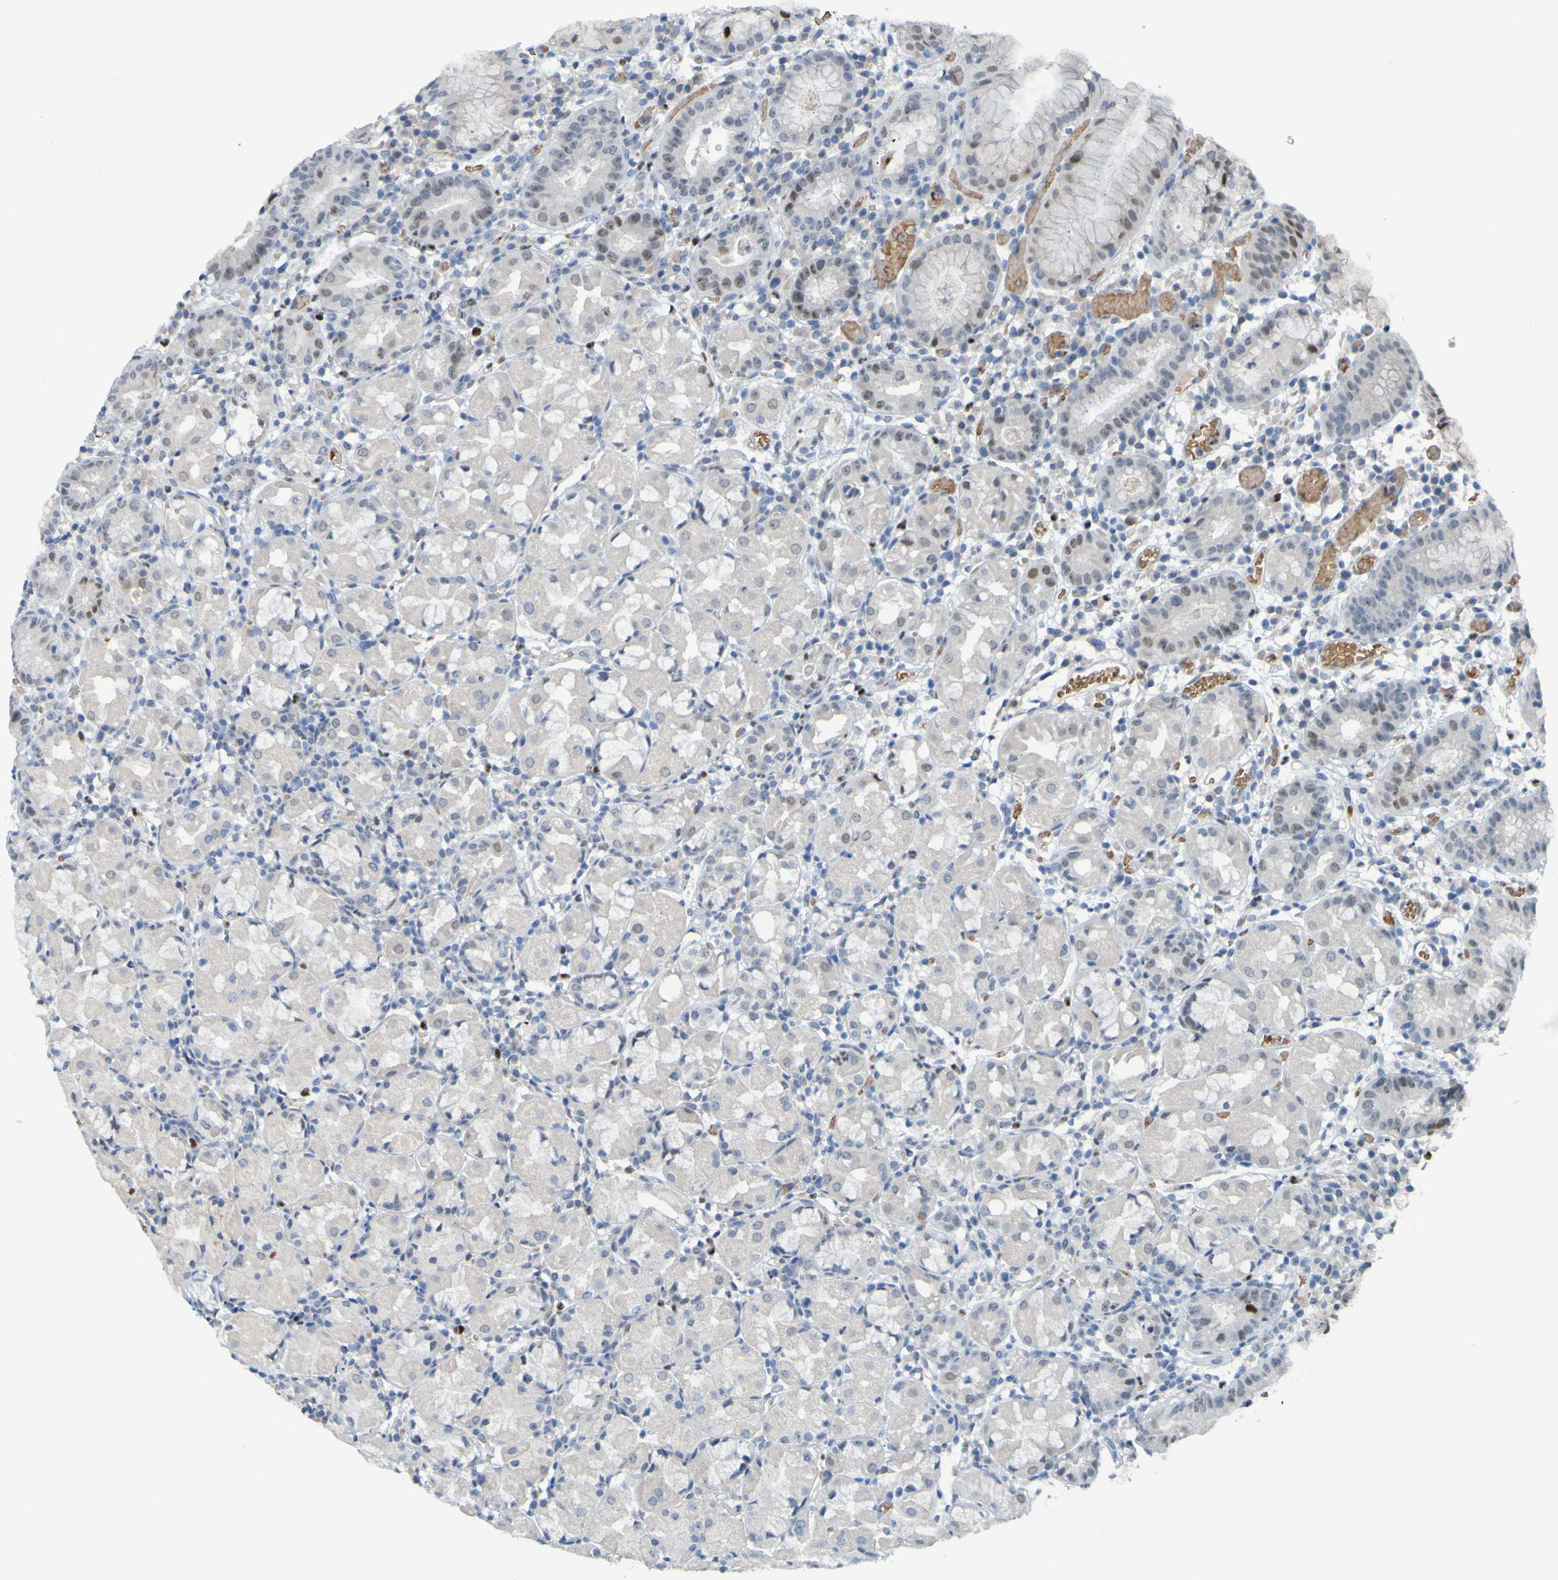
{"staining": {"intensity": "moderate", "quantity": "<25%", "location": "nuclear"}, "tissue": "stomach", "cell_type": "Glandular cells", "image_type": "normal", "snomed": [{"axis": "morphology", "description": "Normal tissue, NOS"}, {"axis": "topography", "description": "Stomach"}, {"axis": "topography", "description": "Stomach, lower"}], "caption": "Immunohistochemistry micrograph of normal stomach stained for a protein (brown), which shows low levels of moderate nuclear expression in approximately <25% of glandular cells.", "gene": "USP36", "patient": {"sex": "female", "age": 75}}